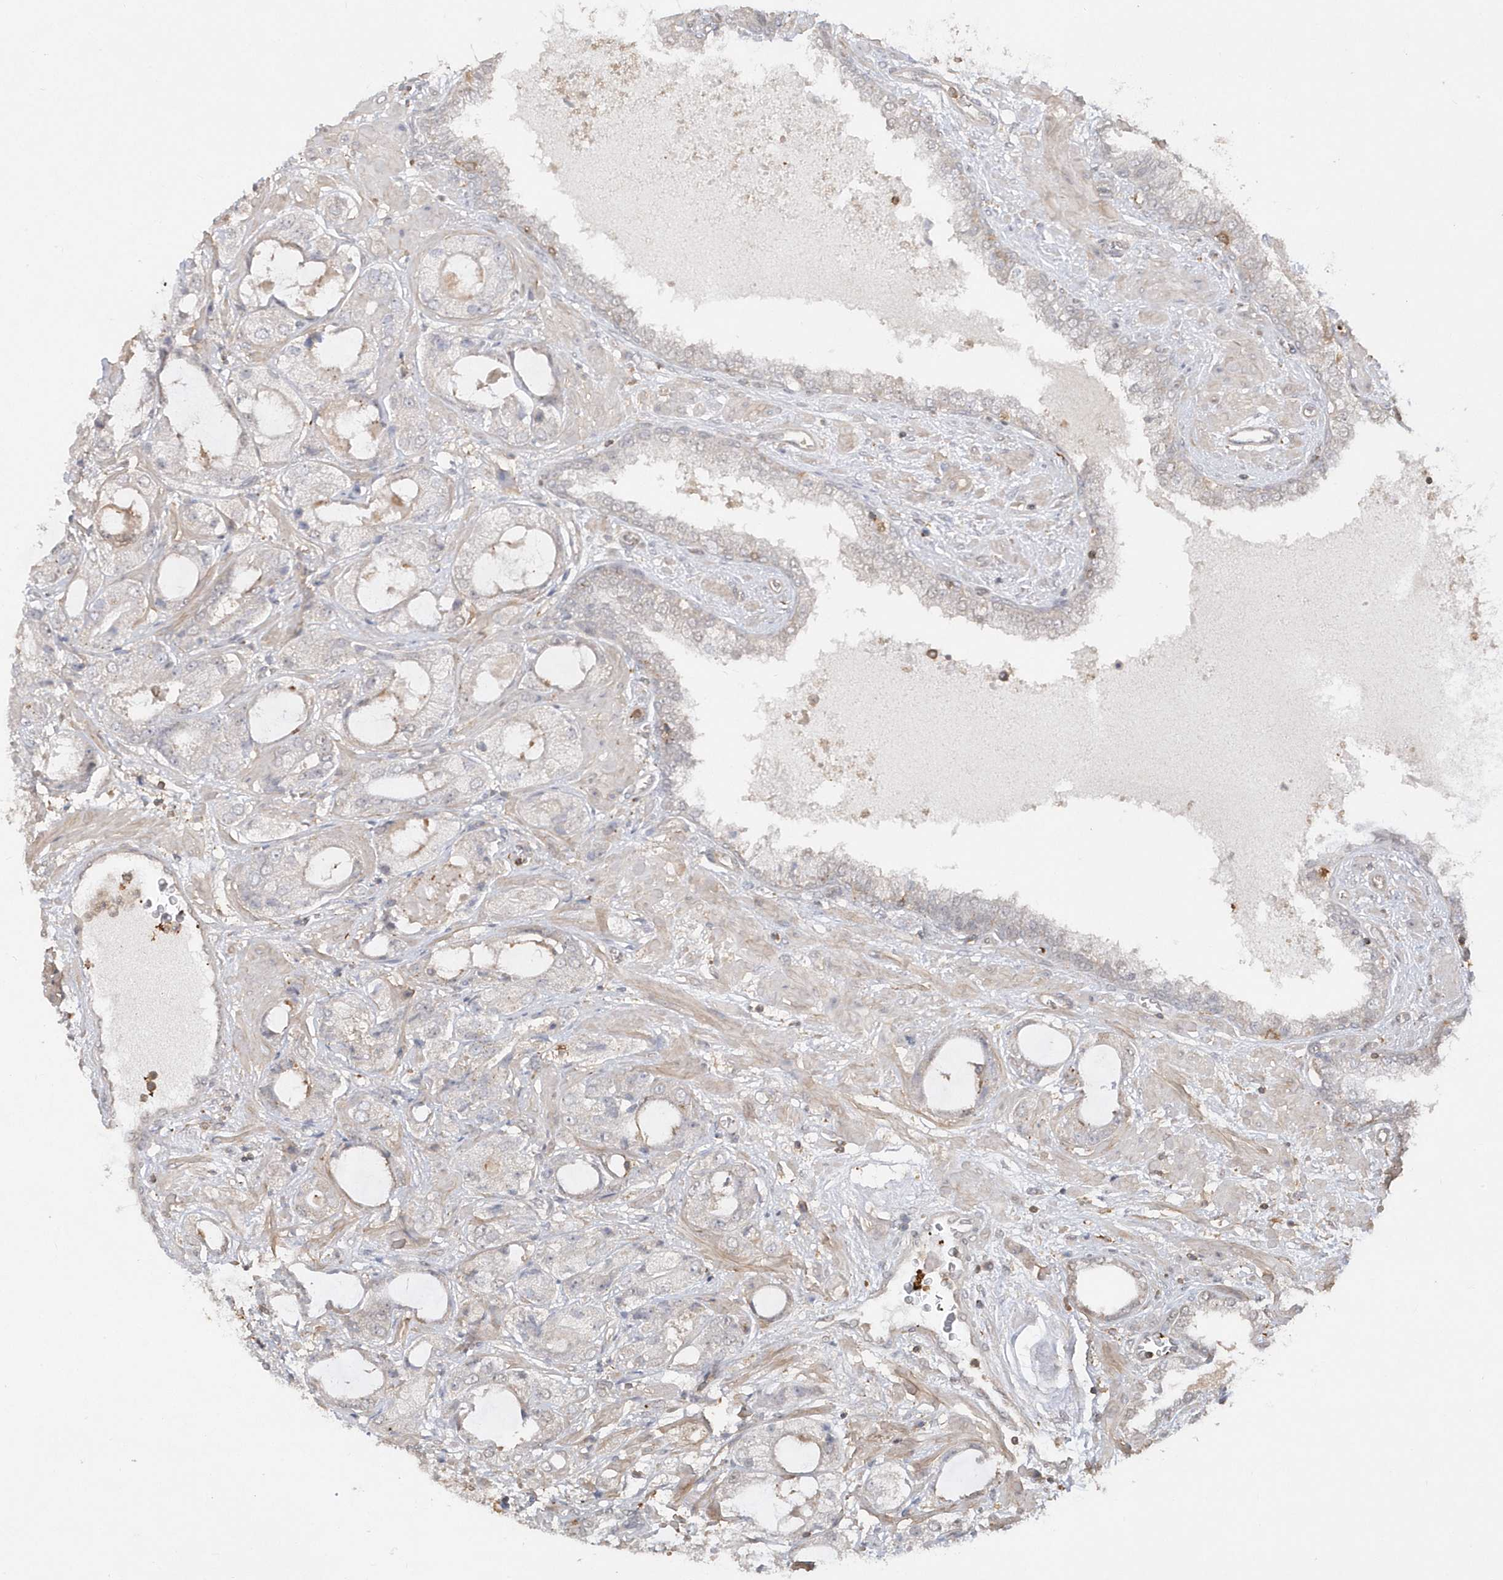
{"staining": {"intensity": "negative", "quantity": "none", "location": "none"}, "tissue": "prostate cancer", "cell_type": "Tumor cells", "image_type": "cancer", "snomed": [{"axis": "morphology", "description": "Adenocarcinoma, High grade"}, {"axis": "topography", "description": "Prostate"}], "caption": "A photomicrograph of high-grade adenocarcinoma (prostate) stained for a protein shows no brown staining in tumor cells.", "gene": "BSN", "patient": {"sex": "male", "age": 59}}